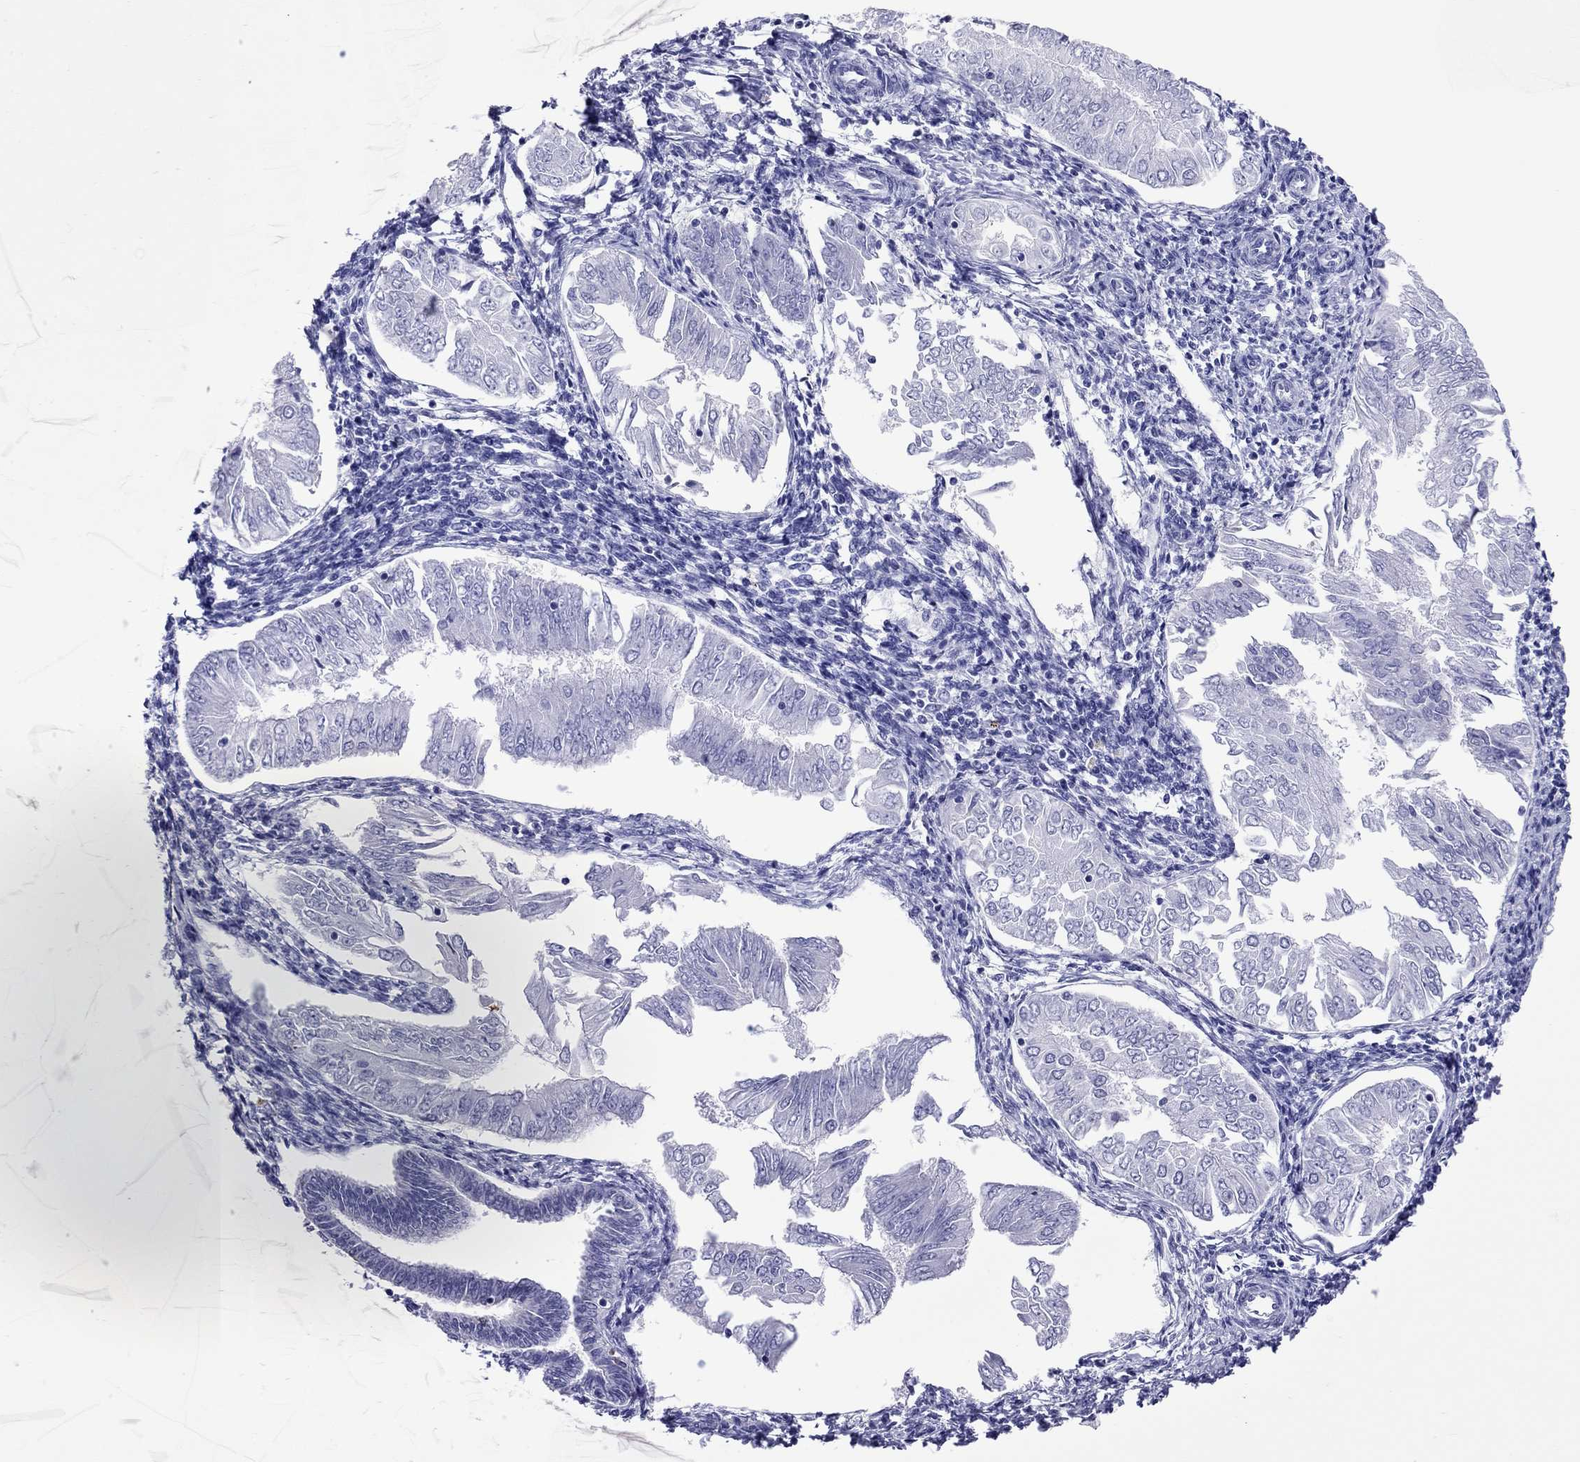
{"staining": {"intensity": "negative", "quantity": "none", "location": "none"}, "tissue": "endometrial cancer", "cell_type": "Tumor cells", "image_type": "cancer", "snomed": [{"axis": "morphology", "description": "Adenocarcinoma, NOS"}, {"axis": "topography", "description": "Endometrium"}], "caption": "This image is of endometrial cancer (adenocarcinoma) stained with IHC to label a protein in brown with the nuclei are counter-stained blue. There is no staining in tumor cells.", "gene": "ADORA2A", "patient": {"sex": "female", "age": 53}}